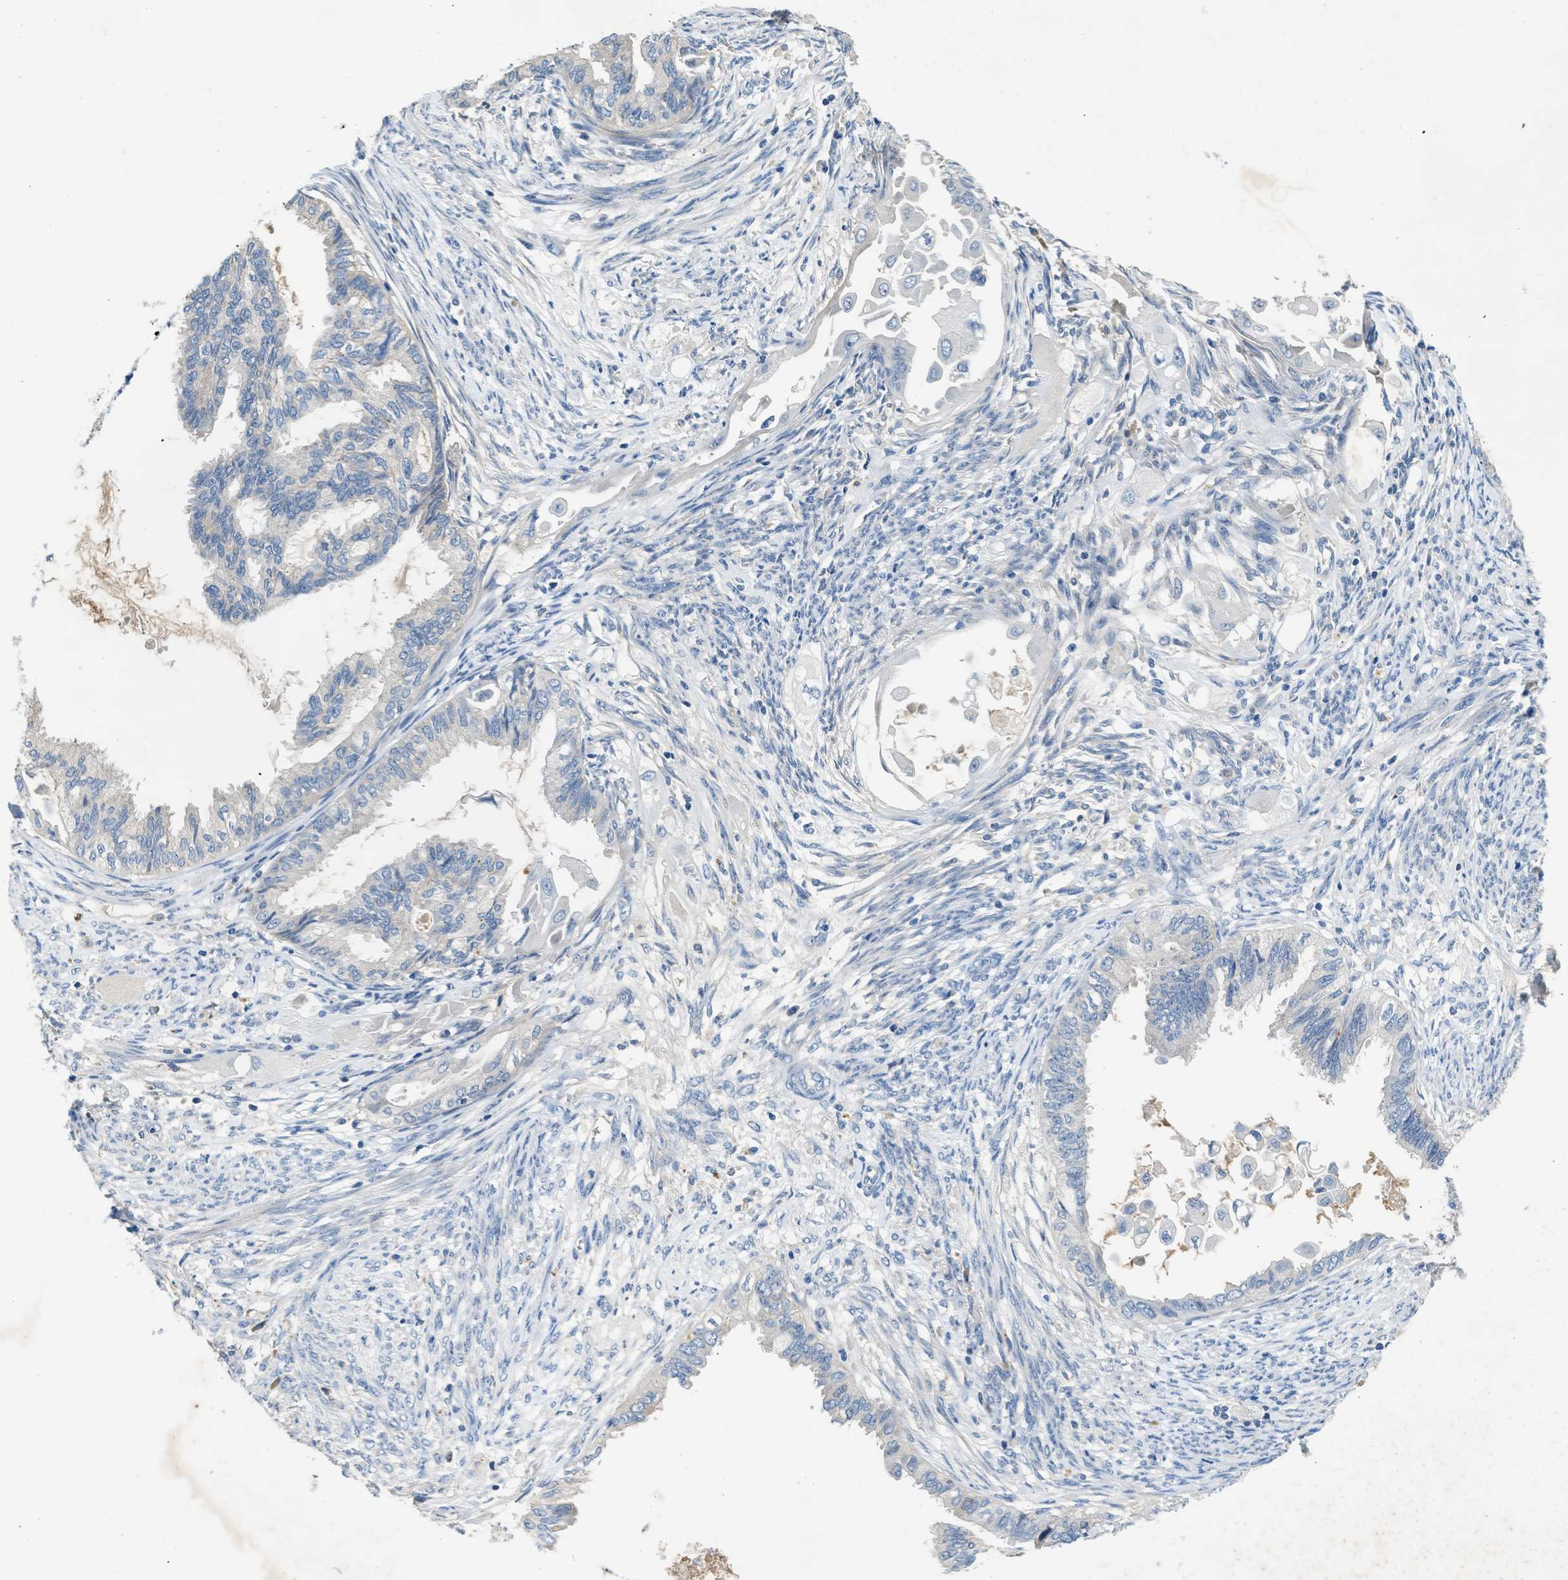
{"staining": {"intensity": "negative", "quantity": "none", "location": "none"}, "tissue": "cervical cancer", "cell_type": "Tumor cells", "image_type": "cancer", "snomed": [{"axis": "morphology", "description": "Normal tissue, NOS"}, {"axis": "morphology", "description": "Adenocarcinoma, NOS"}, {"axis": "topography", "description": "Cervix"}, {"axis": "topography", "description": "Endometrium"}], "caption": "A photomicrograph of human adenocarcinoma (cervical) is negative for staining in tumor cells.", "gene": "RWDD2B", "patient": {"sex": "female", "age": 86}}